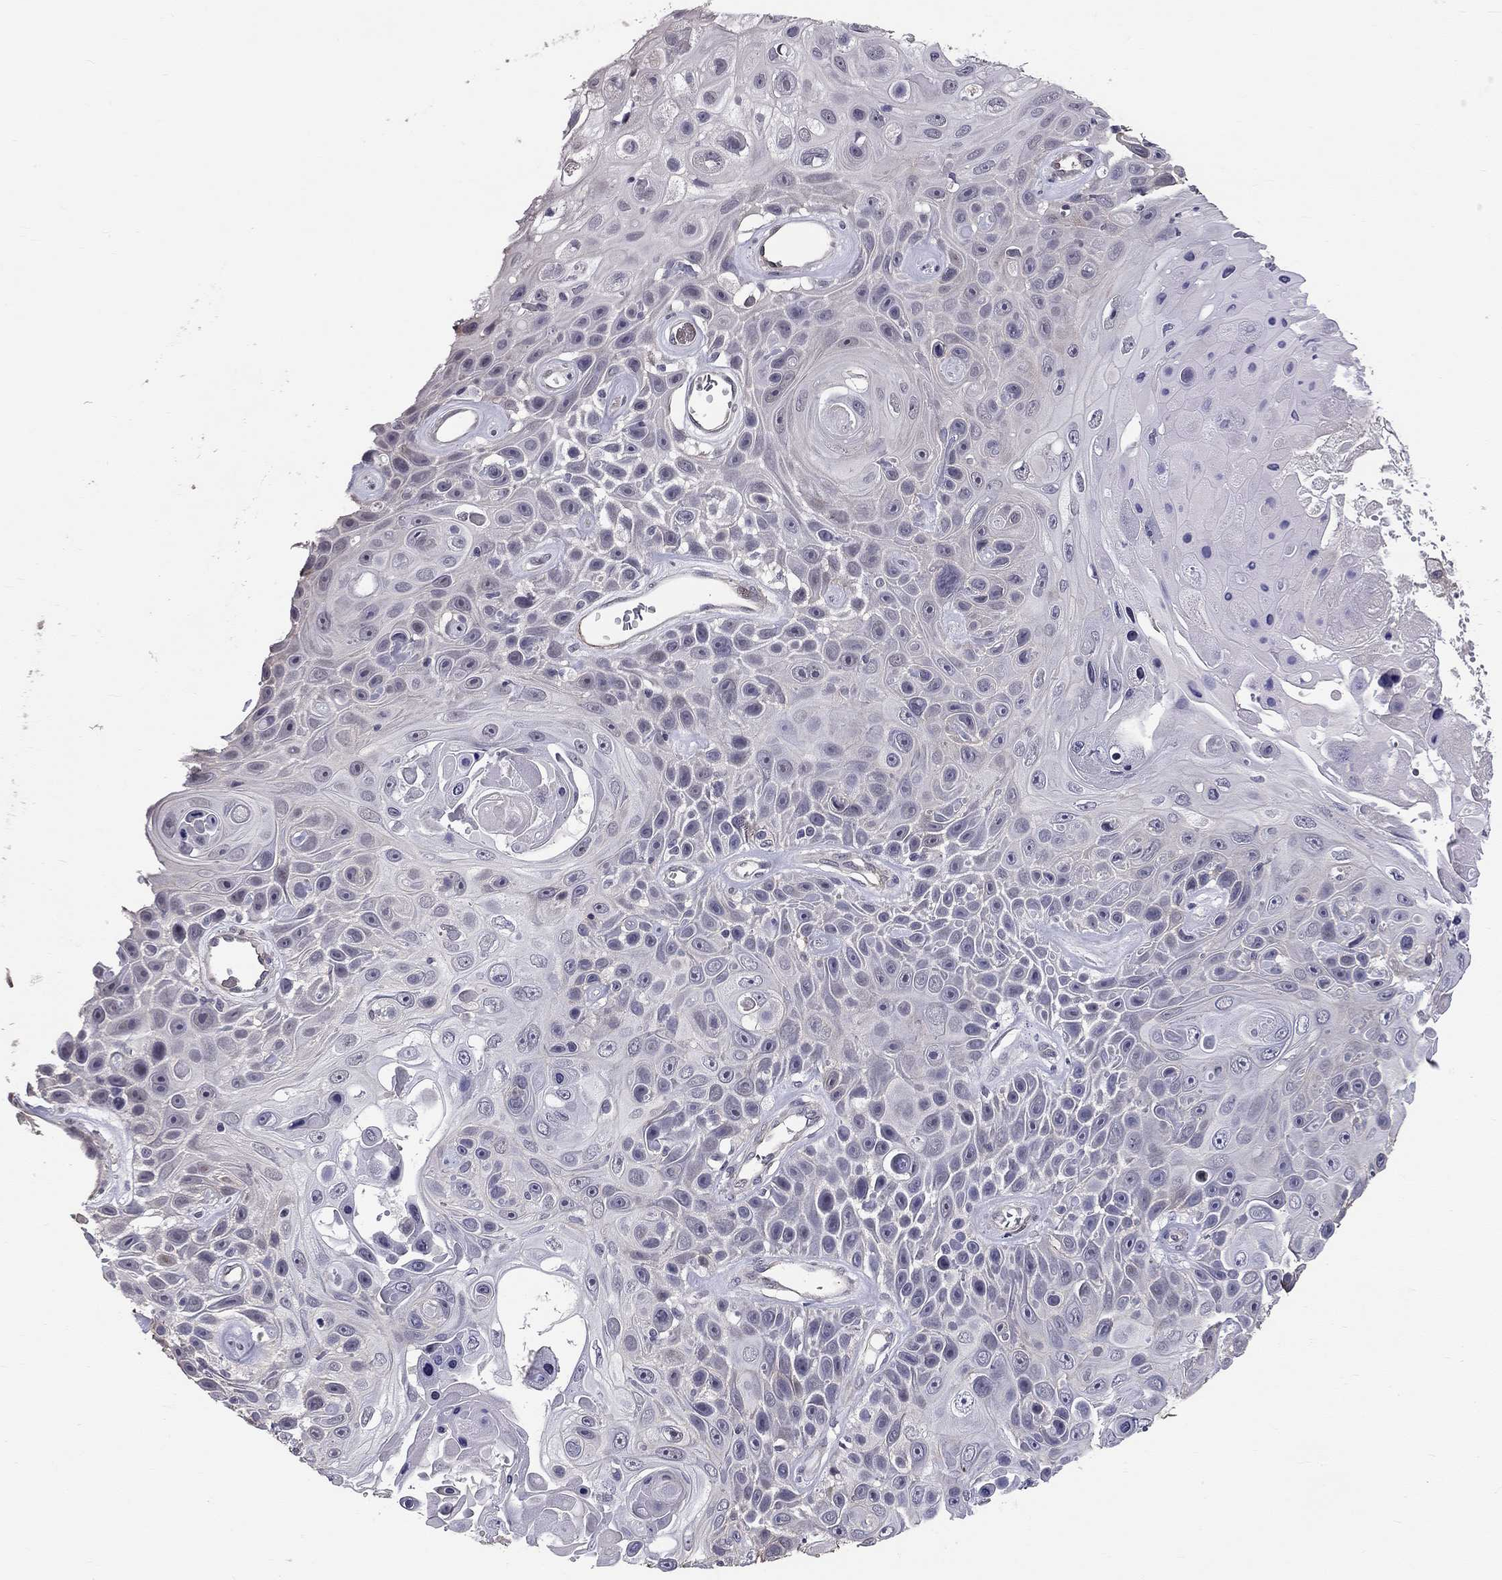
{"staining": {"intensity": "negative", "quantity": "none", "location": "none"}, "tissue": "skin cancer", "cell_type": "Tumor cells", "image_type": "cancer", "snomed": [{"axis": "morphology", "description": "Squamous cell carcinoma, NOS"}, {"axis": "topography", "description": "Skin"}], "caption": "An image of human skin squamous cell carcinoma is negative for staining in tumor cells.", "gene": "GJB4", "patient": {"sex": "male", "age": 82}}